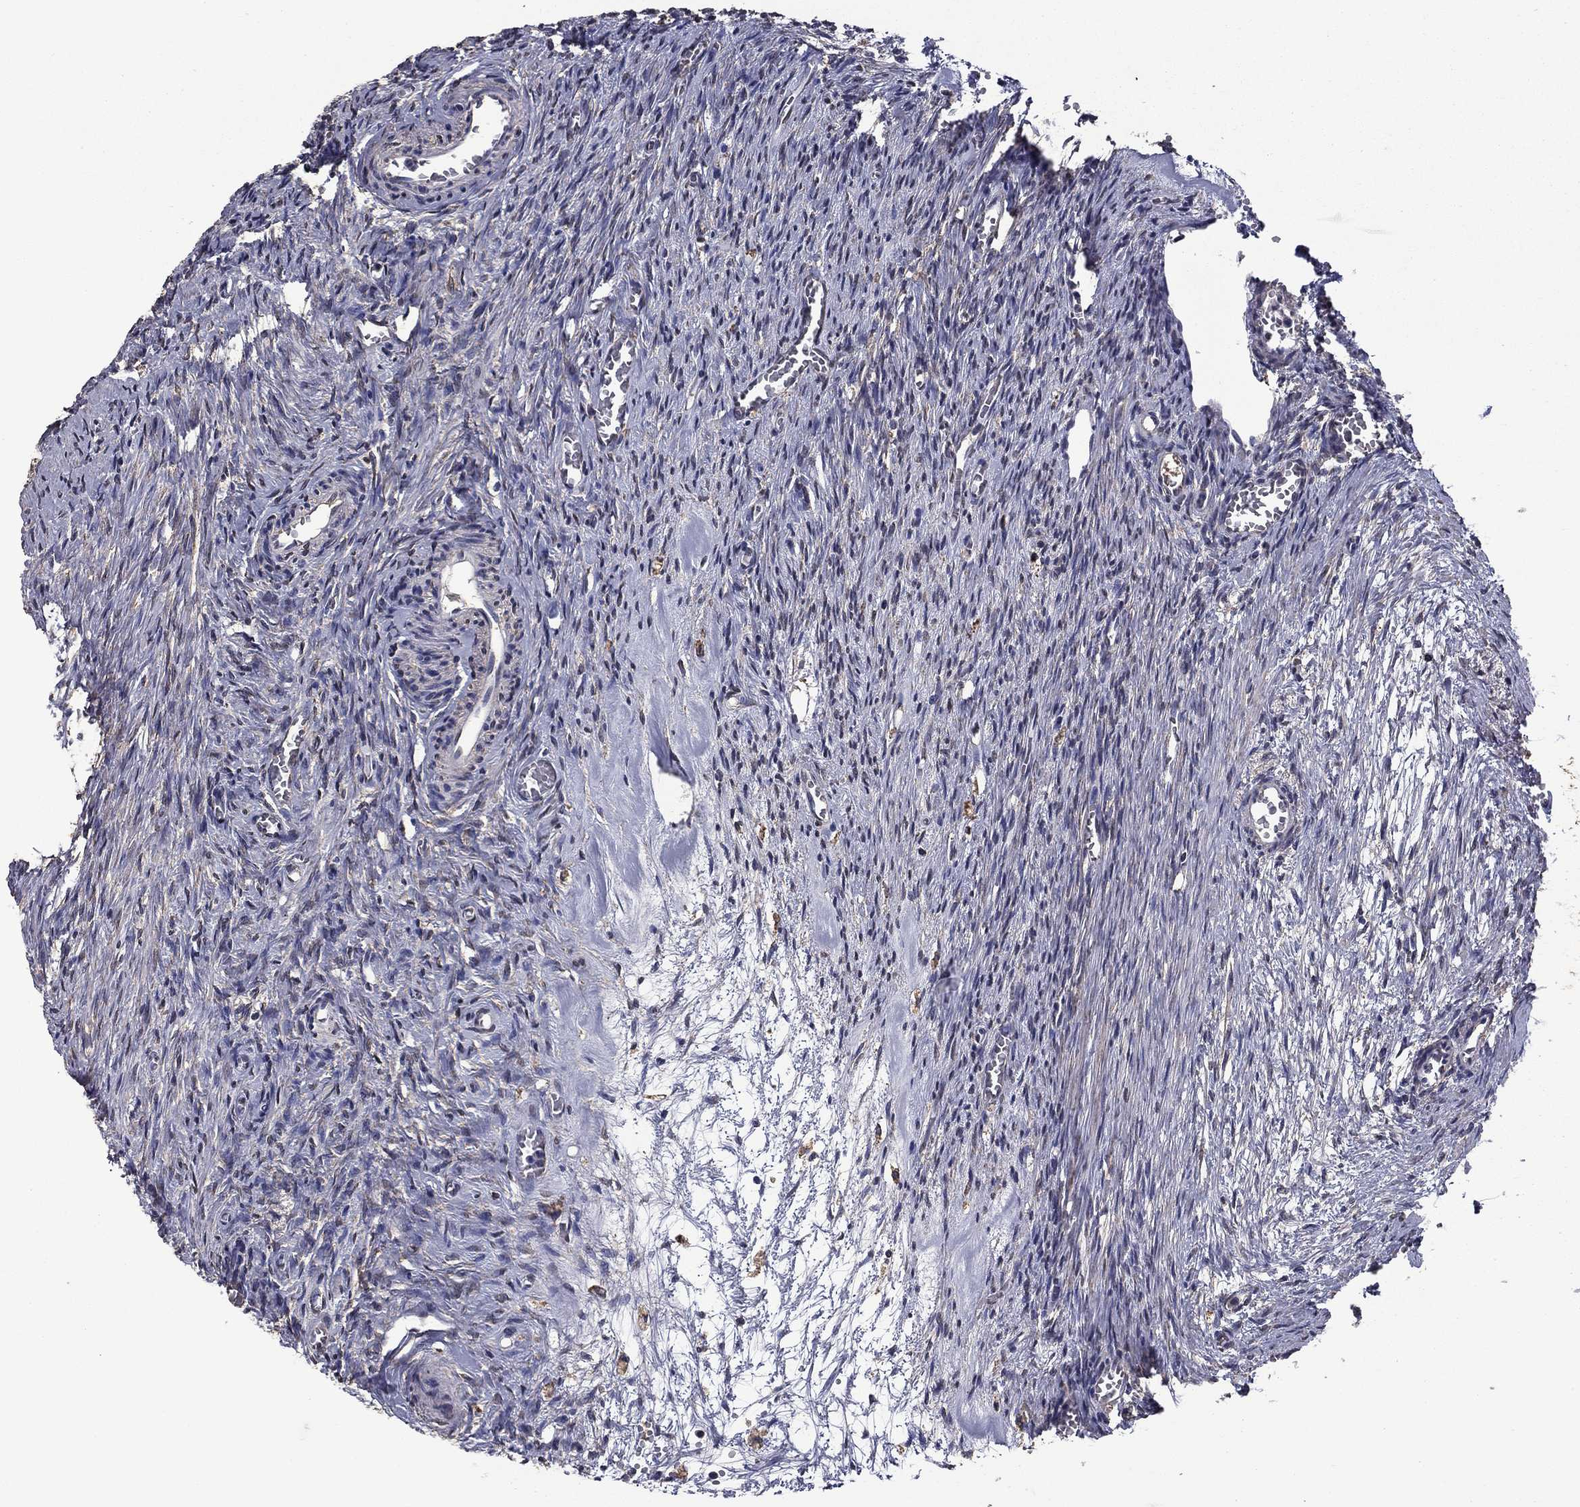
{"staining": {"intensity": "negative", "quantity": "none", "location": "none"}, "tissue": "ovary", "cell_type": "Follicle cells", "image_type": "normal", "snomed": [{"axis": "morphology", "description": "Normal tissue, NOS"}, {"axis": "topography", "description": "Ovary"}], "caption": "Immunohistochemistry (IHC) photomicrograph of benign ovary: human ovary stained with DAB (3,3'-diaminobenzidine) displays no significant protein expression in follicle cells.", "gene": "MFAP3L", "patient": {"sex": "female", "age": 39}}